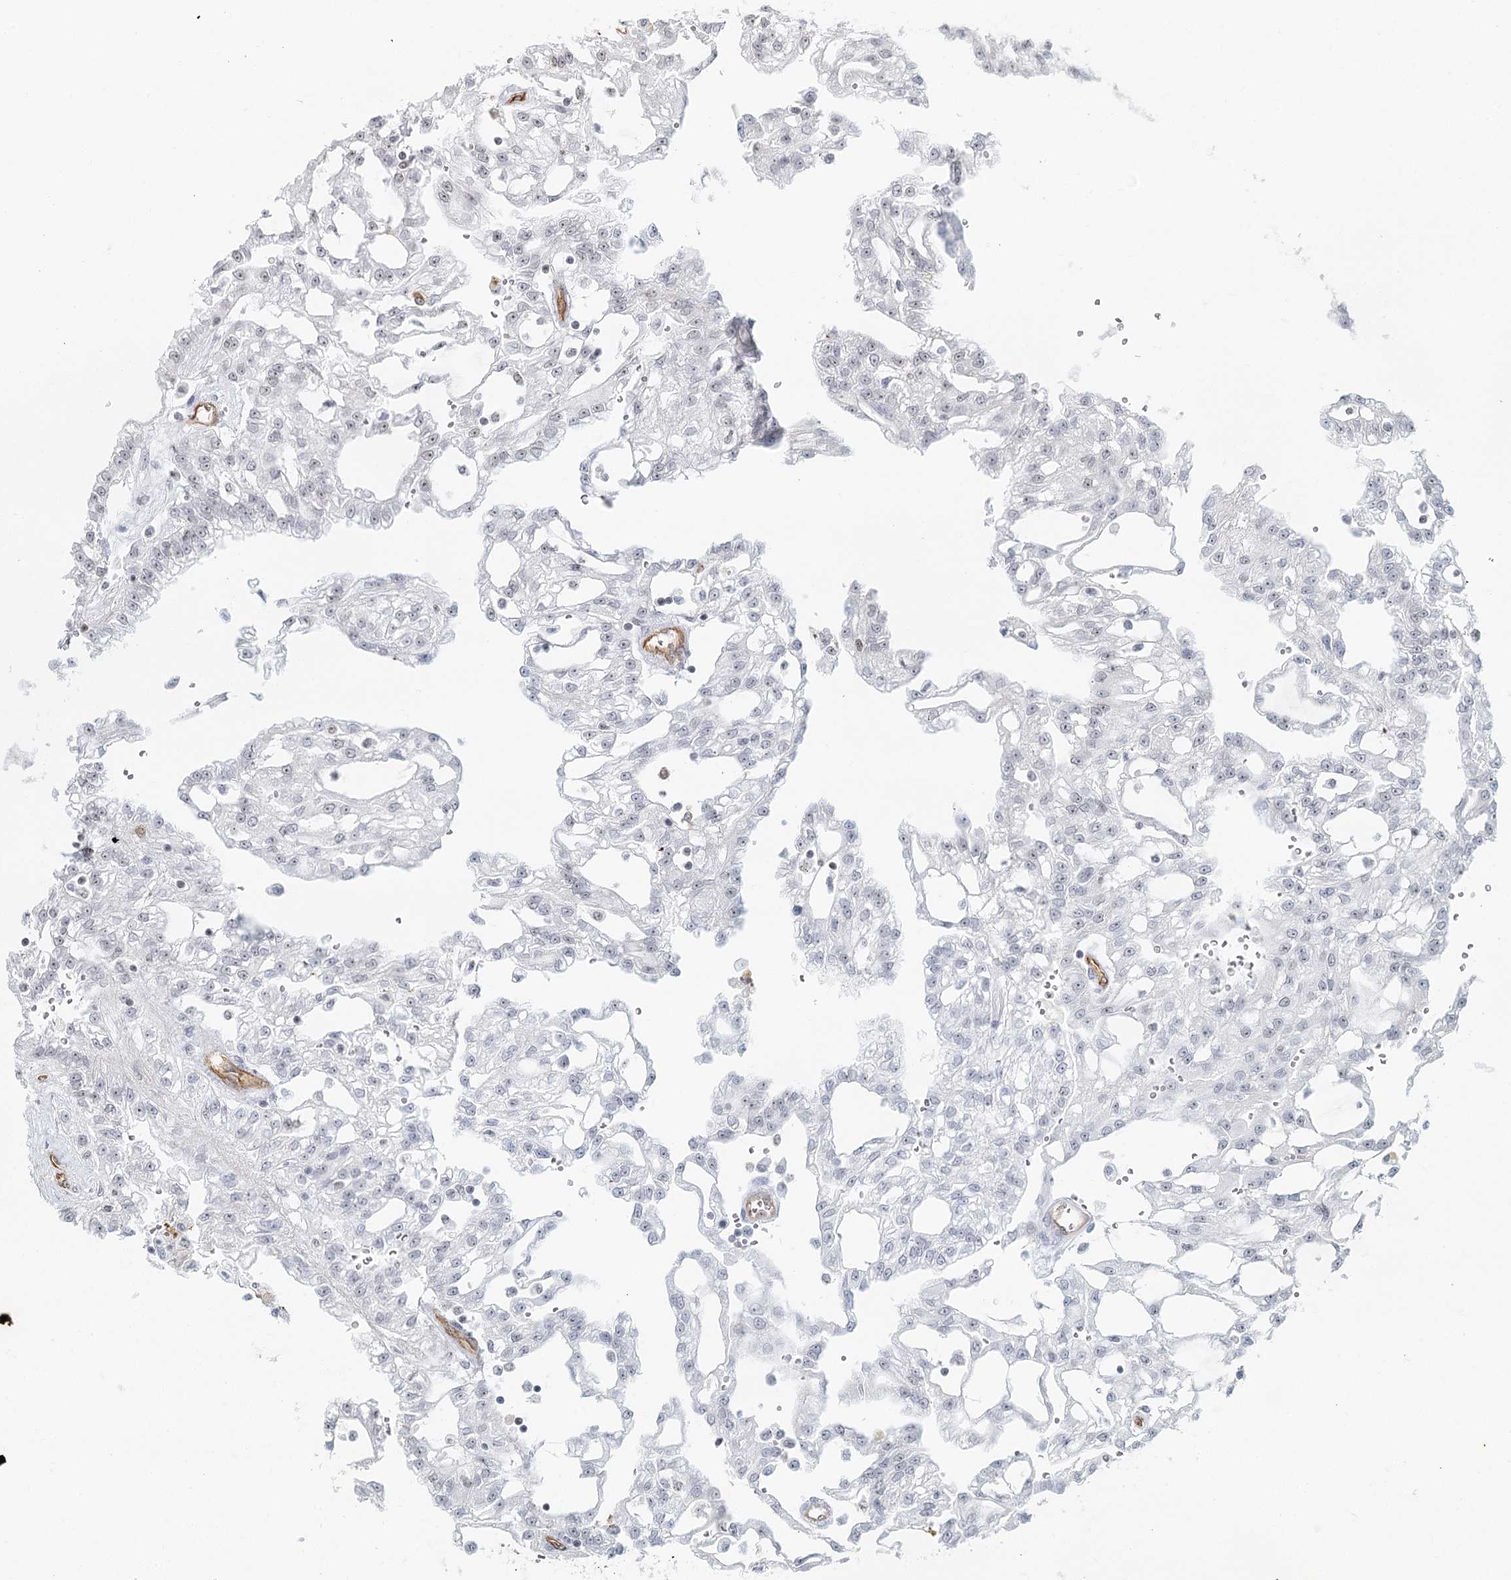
{"staining": {"intensity": "negative", "quantity": "none", "location": "none"}, "tissue": "renal cancer", "cell_type": "Tumor cells", "image_type": "cancer", "snomed": [{"axis": "morphology", "description": "Adenocarcinoma, NOS"}, {"axis": "topography", "description": "Kidney"}], "caption": "Immunohistochemical staining of renal cancer exhibits no significant expression in tumor cells. Nuclei are stained in blue.", "gene": "ZFYVE28", "patient": {"sex": "male", "age": 63}}